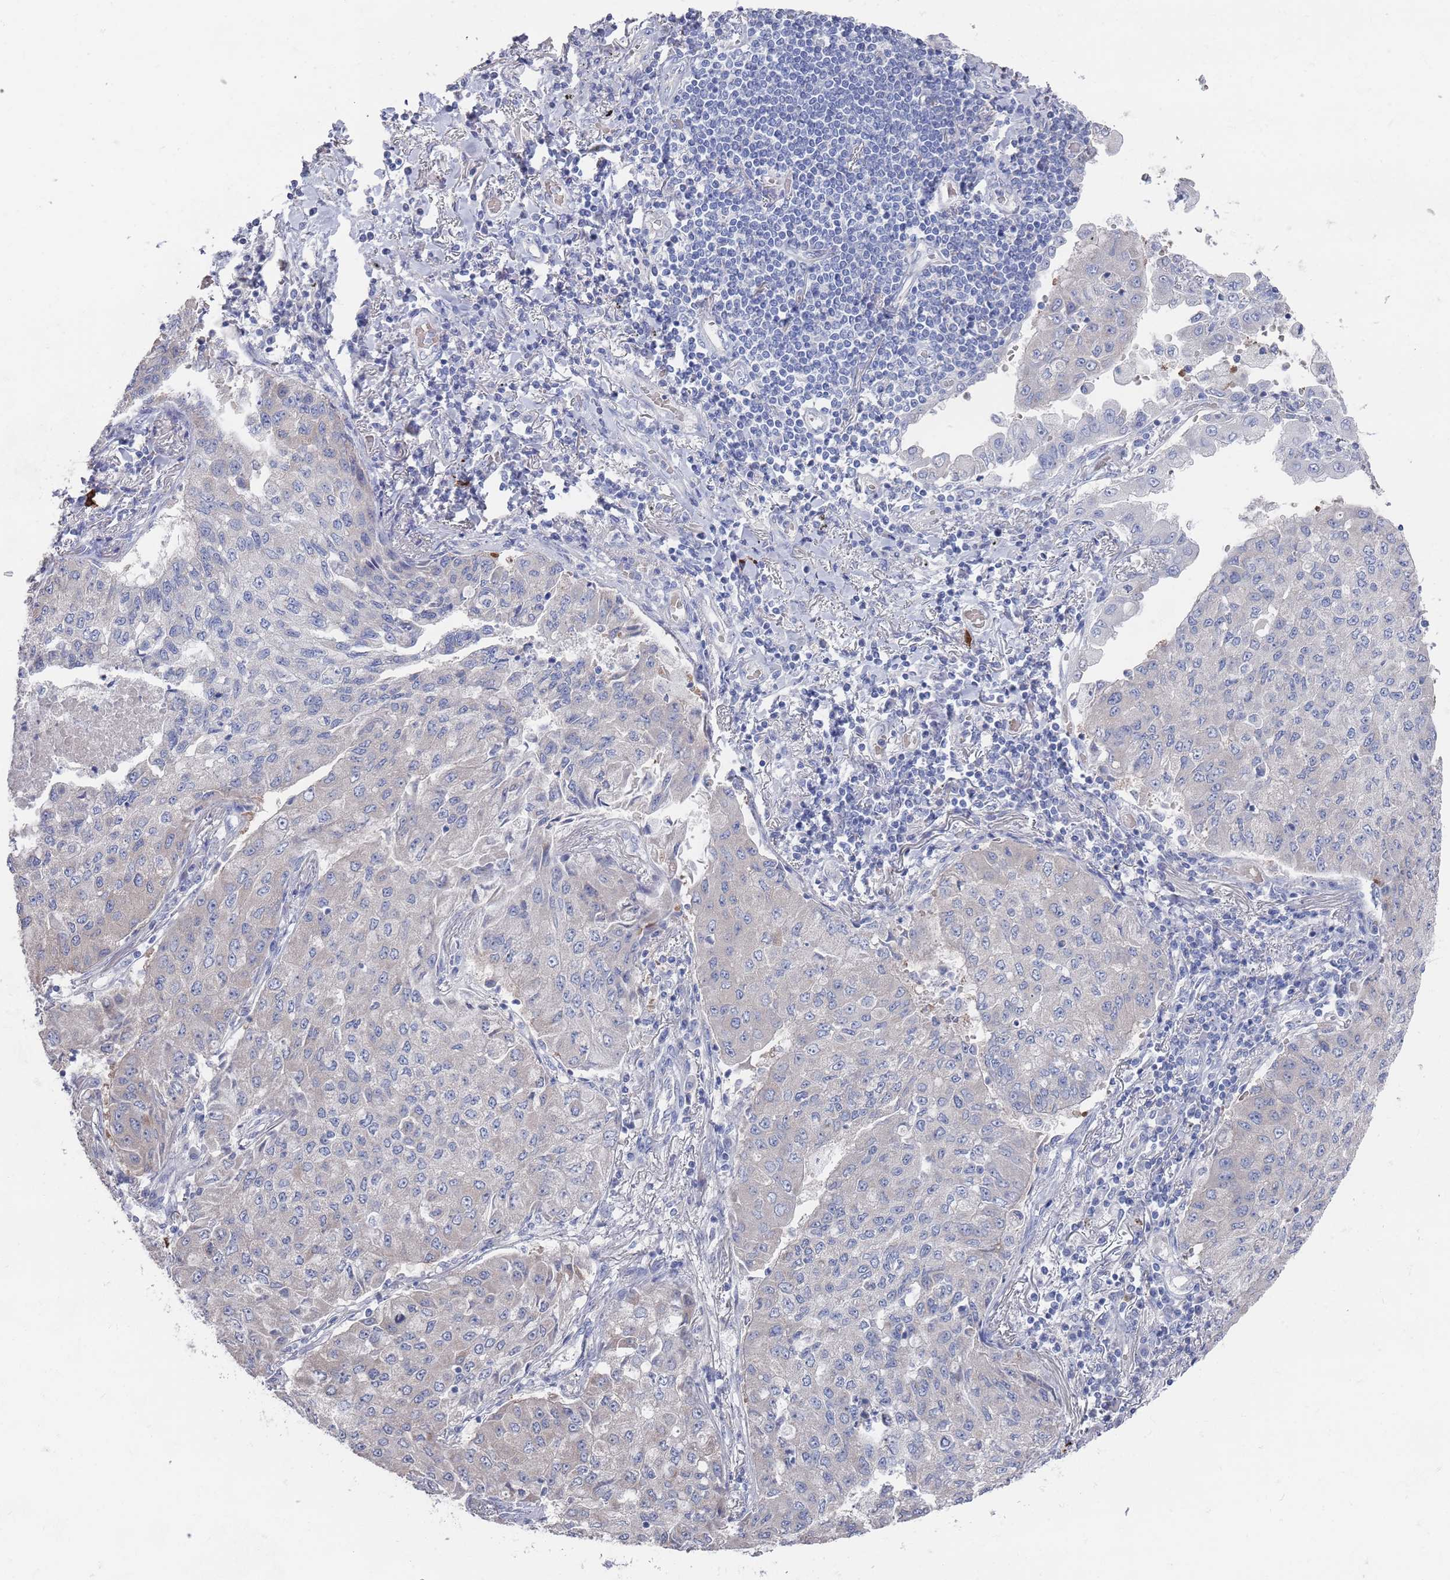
{"staining": {"intensity": "negative", "quantity": "none", "location": "none"}, "tissue": "lung cancer", "cell_type": "Tumor cells", "image_type": "cancer", "snomed": [{"axis": "morphology", "description": "Squamous cell carcinoma, NOS"}, {"axis": "topography", "description": "Lung"}], "caption": "This is an immunohistochemistry image of squamous cell carcinoma (lung). There is no positivity in tumor cells.", "gene": "TMCO3", "patient": {"sex": "male", "age": 74}}